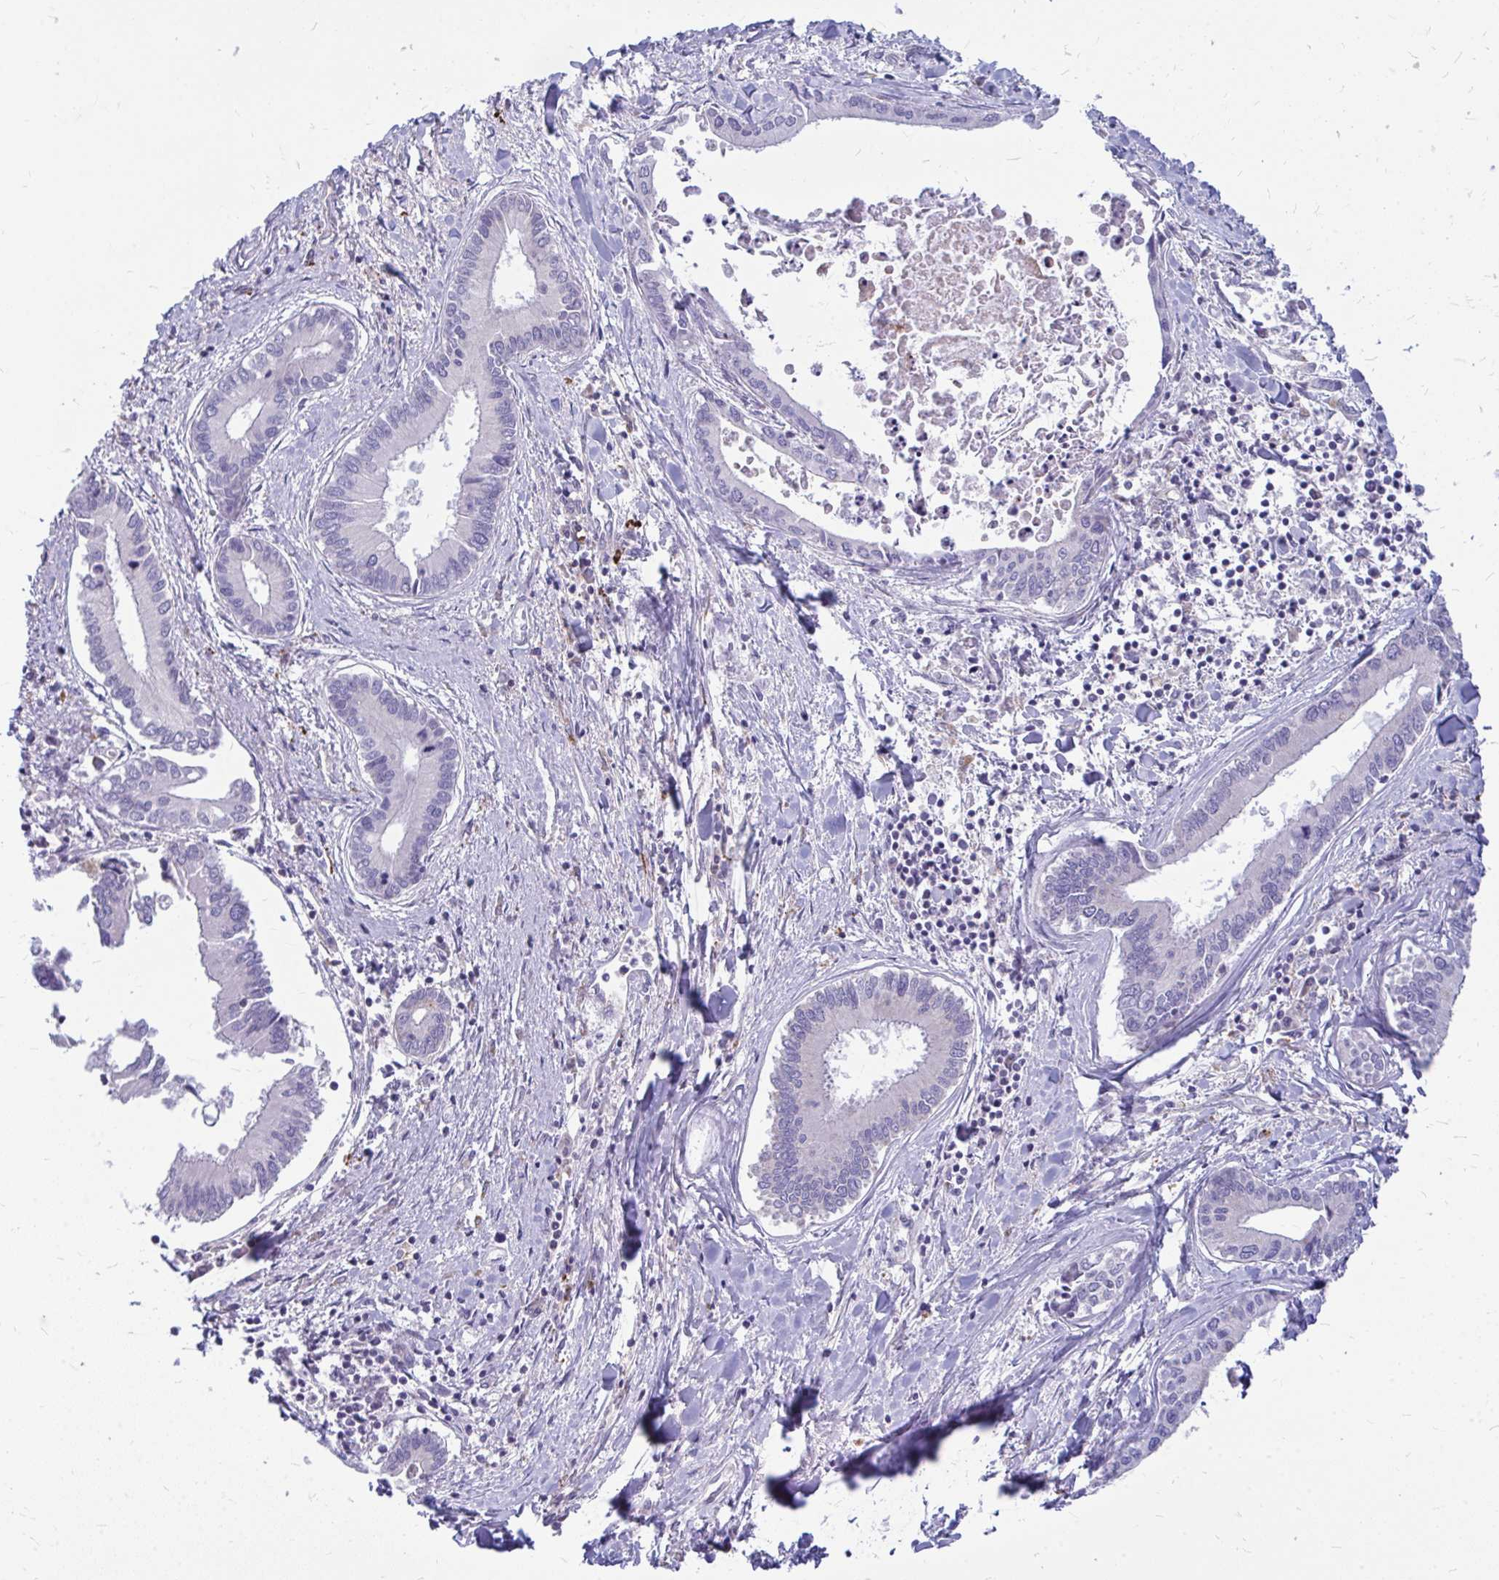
{"staining": {"intensity": "negative", "quantity": "none", "location": "none"}, "tissue": "liver cancer", "cell_type": "Tumor cells", "image_type": "cancer", "snomed": [{"axis": "morphology", "description": "Cholangiocarcinoma"}, {"axis": "topography", "description": "Liver"}], "caption": "High power microscopy photomicrograph of an immunohistochemistry (IHC) photomicrograph of cholangiocarcinoma (liver), revealing no significant positivity in tumor cells. (DAB (3,3'-diaminobenzidine) IHC, high magnification).", "gene": "ZSCAN25", "patient": {"sex": "male", "age": 66}}